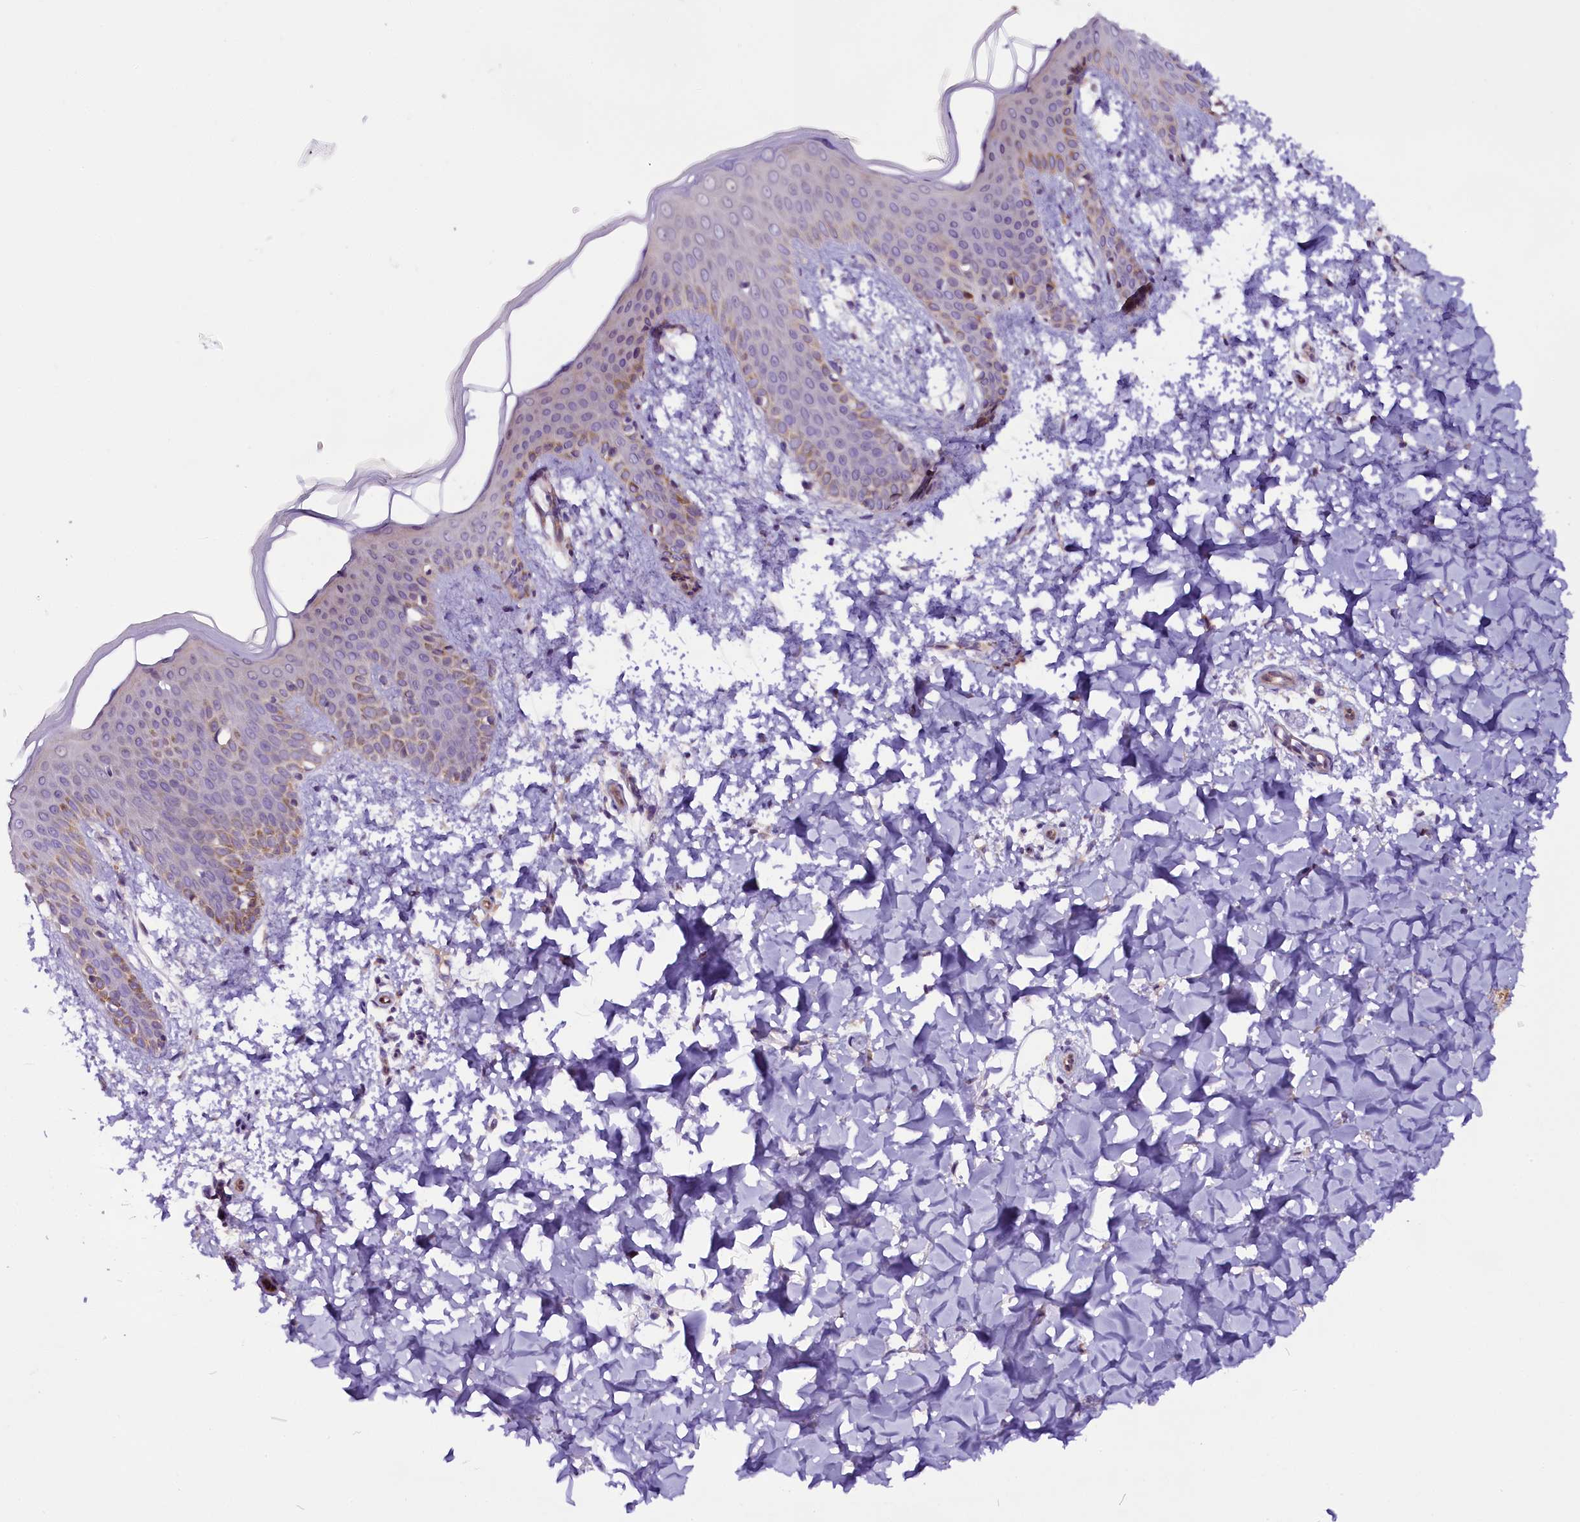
{"staining": {"intensity": "weak", "quantity": ">75%", "location": "cytoplasmic/membranous"}, "tissue": "skin", "cell_type": "Fibroblasts", "image_type": "normal", "snomed": [{"axis": "morphology", "description": "Normal tissue, NOS"}, {"axis": "topography", "description": "Skin"}], "caption": "Protein expression analysis of normal human skin reveals weak cytoplasmic/membranous expression in about >75% of fibroblasts. The staining was performed using DAB, with brown indicating positive protein expression. Nuclei are stained blue with hematoxylin.", "gene": "C9orf40", "patient": {"sex": "male", "age": 36}}